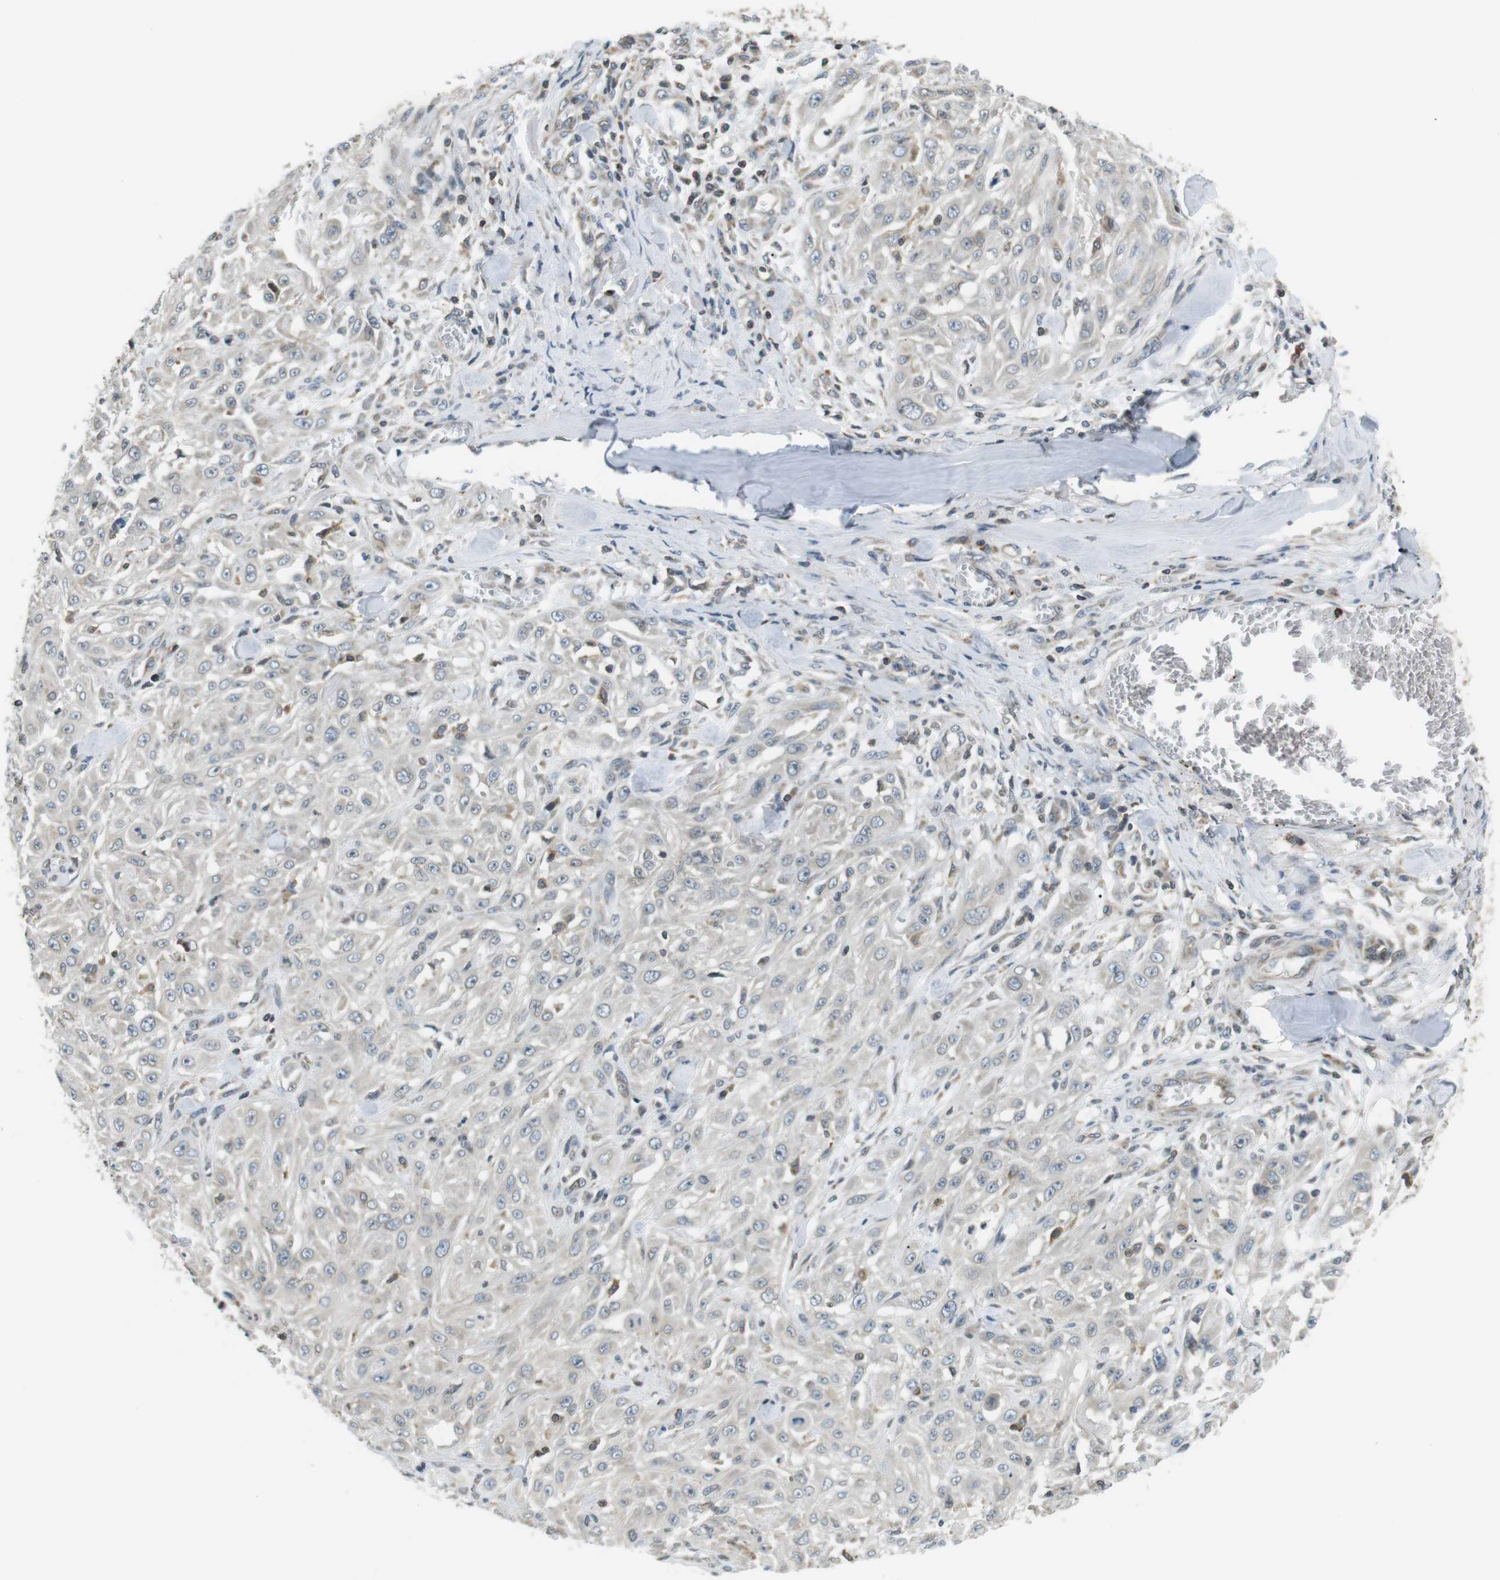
{"staining": {"intensity": "negative", "quantity": "none", "location": "none"}, "tissue": "skin cancer", "cell_type": "Tumor cells", "image_type": "cancer", "snomed": [{"axis": "morphology", "description": "Squamous cell carcinoma, NOS"}, {"axis": "morphology", "description": "Squamous cell carcinoma, metastatic, NOS"}, {"axis": "topography", "description": "Skin"}, {"axis": "topography", "description": "Lymph node"}], "caption": "This is a photomicrograph of immunohistochemistry staining of skin cancer (squamous cell carcinoma), which shows no positivity in tumor cells.", "gene": "TMX4", "patient": {"sex": "male", "age": 75}}